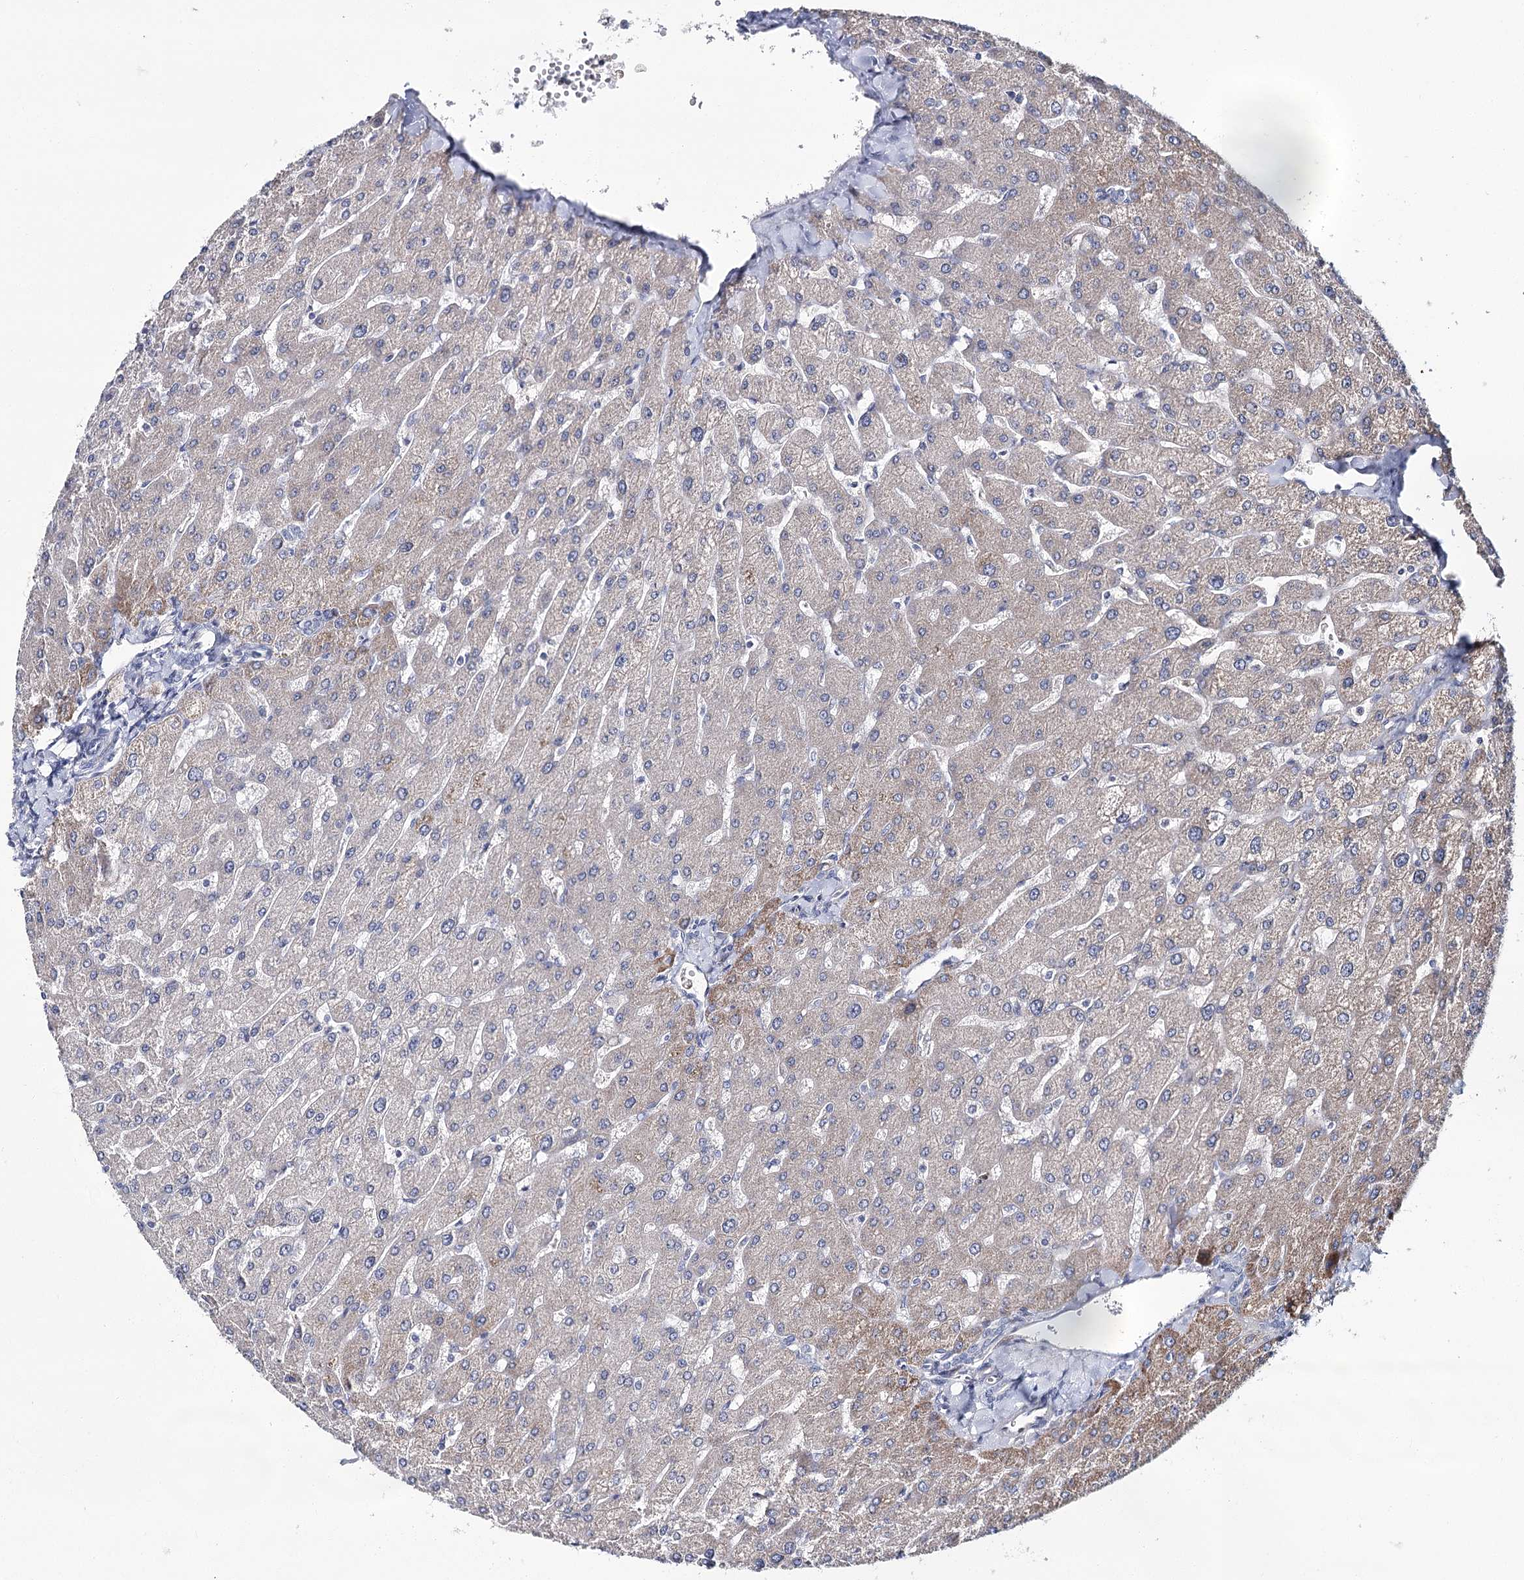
{"staining": {"intensity": "negative", "quantity": "none", "location": "none"}, "tissue": "liver", "cell_type": "Cholangiocytes", "image_type": "normal", "snomed": [{"axis": "morphology", "description": "Normal tissue, NOS"}, {"axis": "topography", "description": "Liver"}], "caption": "High power microscopy histopathology image of an IHC image of benign liver, revealing no significant staining in cholangiocytes.", "gene": "CPLANE1", "patient": {"sex": "male", "age": 55}}